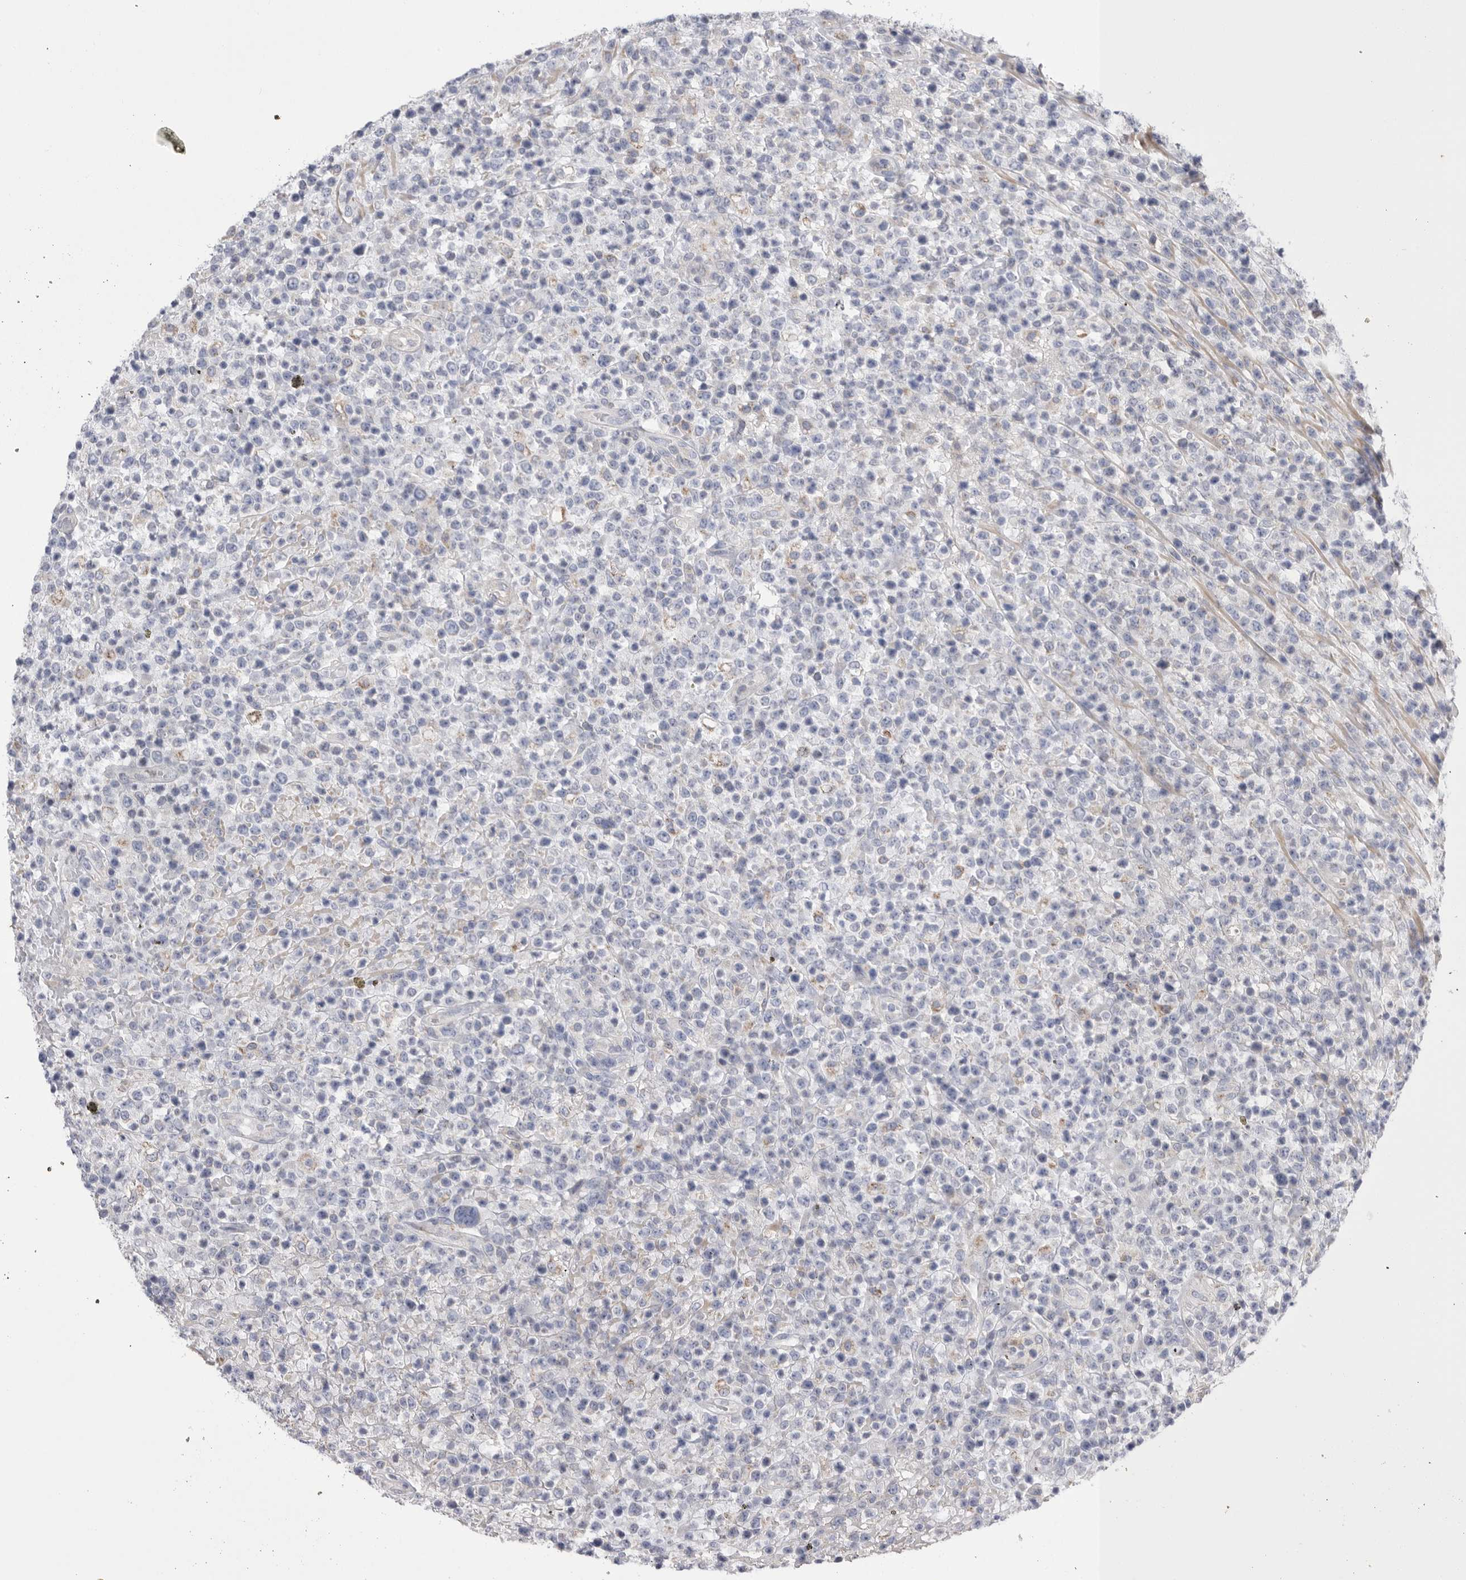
{"staining": {"intensity": "negative", "quantity": "none", "location": "none"}, "tissue": "lymphoma", "cell_type": "Tumor cells", "image_type": "cancer", "snomed": [{"axis": "morphology", "description": "Malignant lymphoma, non-Hodgkin's type, High grade"}, {"axis": "topography", "description": "Colon"}], "caption": "This is an immunohistochemistry (IHC) micrograph of lymphoma. There is no staining in tumor cells.", "gene": "CCDC126", "patient": {"sex": "female", "age": 53}}